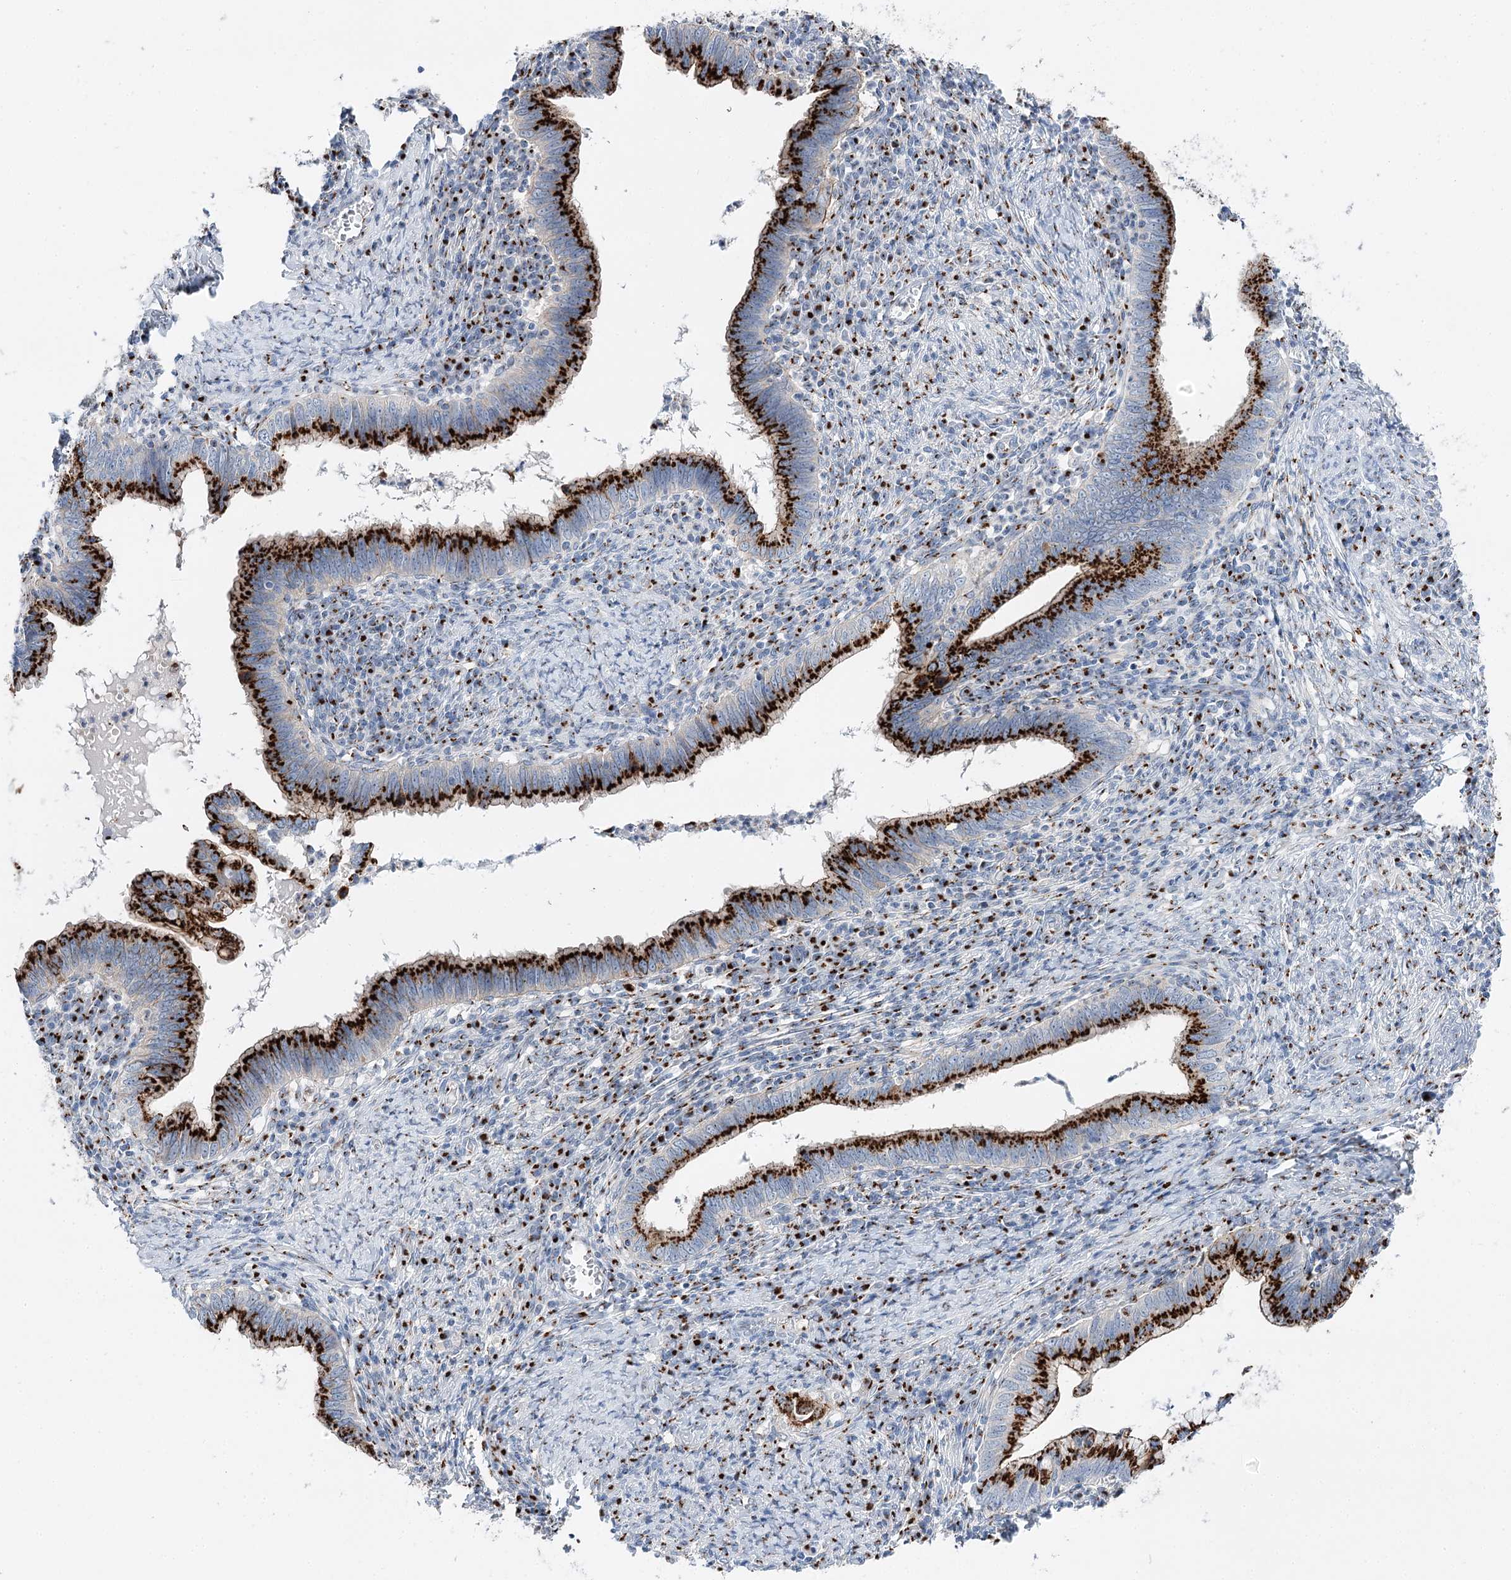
{"staining": {"intensity": "strong", "quantity": ">75%", "location": "cytoplasmic/membranous"}, "tissue": "cervical cancer", "cell_type": "Tumor cells", "image_type": "cancer", "snomed": [{"axis": "morphology", "description": "Adenocarcinoma, NOS"}, {"axis": "topography", "description": "Cervix"}], "caption": "Adenocarcinoma (cervical) stained with a protein marker reveals strong staining in tumor cells.", "gene": "TMEM165", "patient": {"sex": "female", "age": 36}}